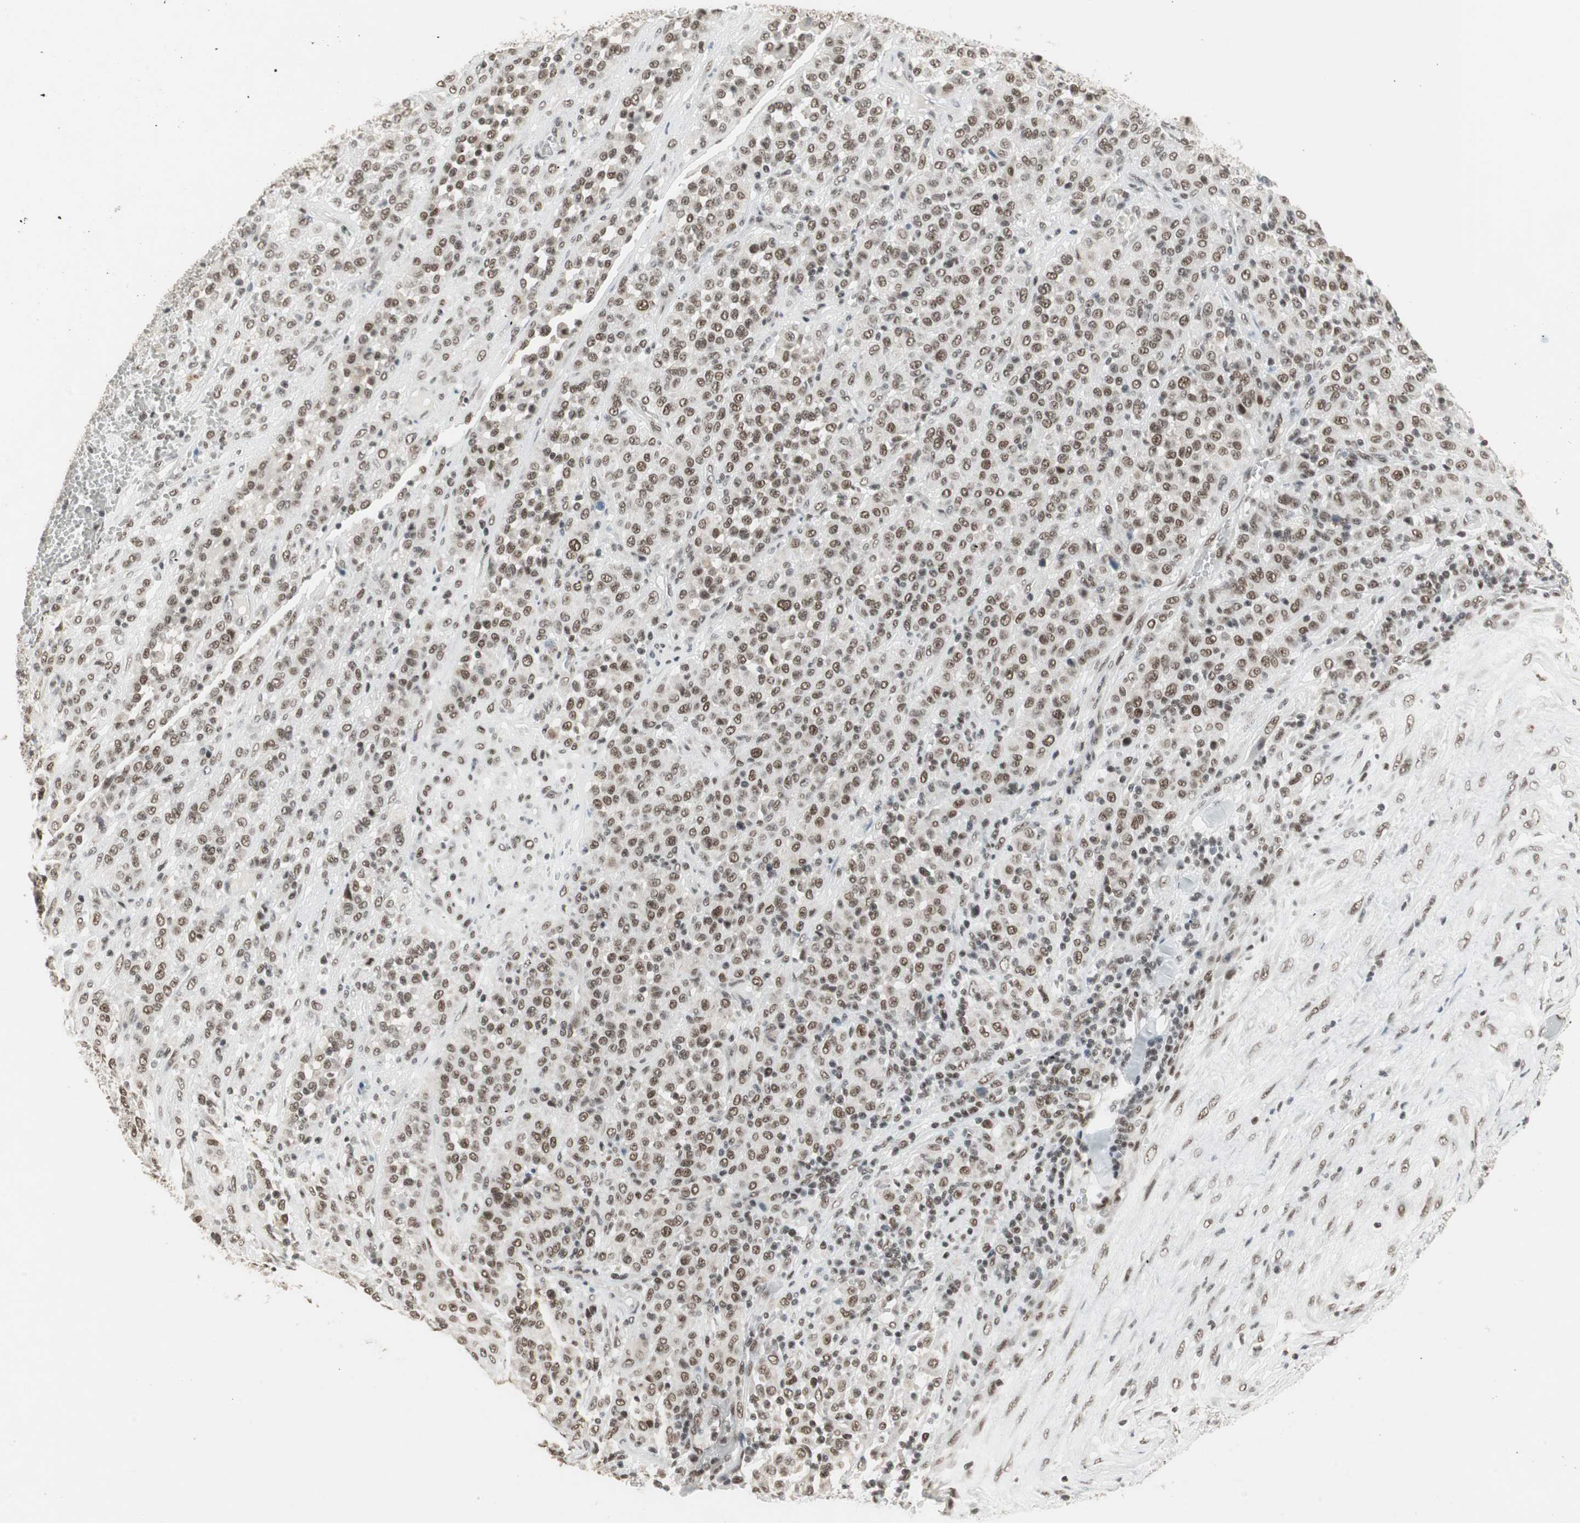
{"staining": {"intensity": "moderate", "quantity": ">75%", "location": "nuclear"}, "tissue": "melanoma", "cell_type": "Tumor cells", "image_type": "cancer", "snomed": [{"axis": "morphology", "description": "Malignant melanoma, Metastatic site"}, {"axis": "topography", "description": "Pancreas"}], "caption": "High-magnification brightfield microscopy of malignant melanoma (metastatic site) stained with DAB (3,3'-diaminobenzidine) (brown) and counterstained with hematoxylin (blue). tumor cells exhibit moderate nuclear expression is identified in about>75% of cells.", "gene": "RTF1", "patient": {"sex": "female", "age": 30}}